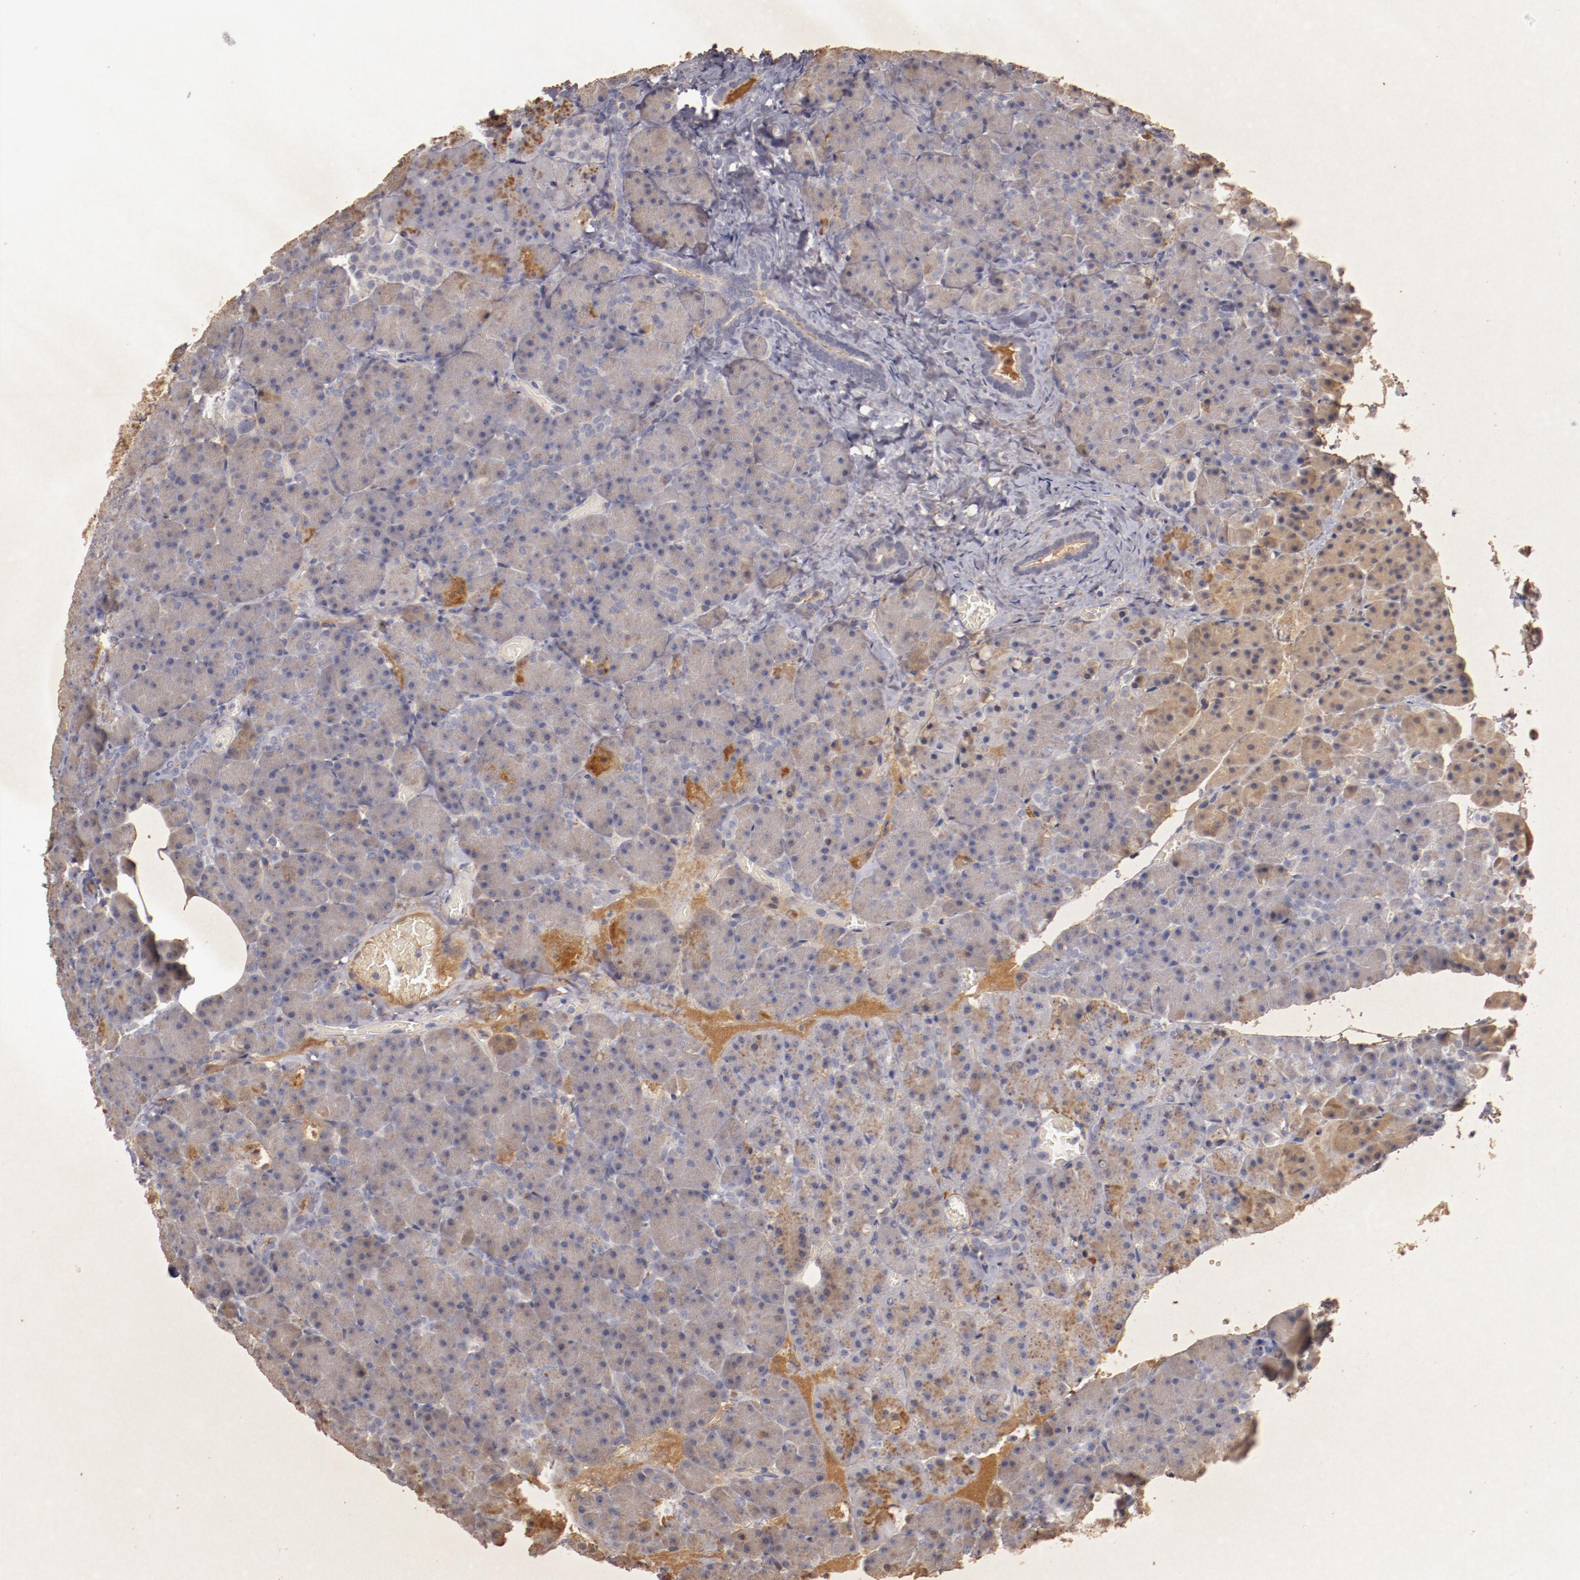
{"staining": {"intensity": "weak", "quantity": "<25%", "location": "cytoplasmic/membranous"}, "tissue": "carcinoid", "cell_type": "Tumor cells", "image_type": "cancer", "snomed": [{"axis": "morphology", "description": "Normal tissue, NOS"}, {"axis": "morphology", "description": "Carcinoid, malignant, NOS"}, {"axis": "topography", "description": "Pancreas"}], "caption": "The micrograph exhibits no significant expression in tumor cells of carcinoid.", "gene": "MBL2", "patient": {"sex": "female", "age": 35}}